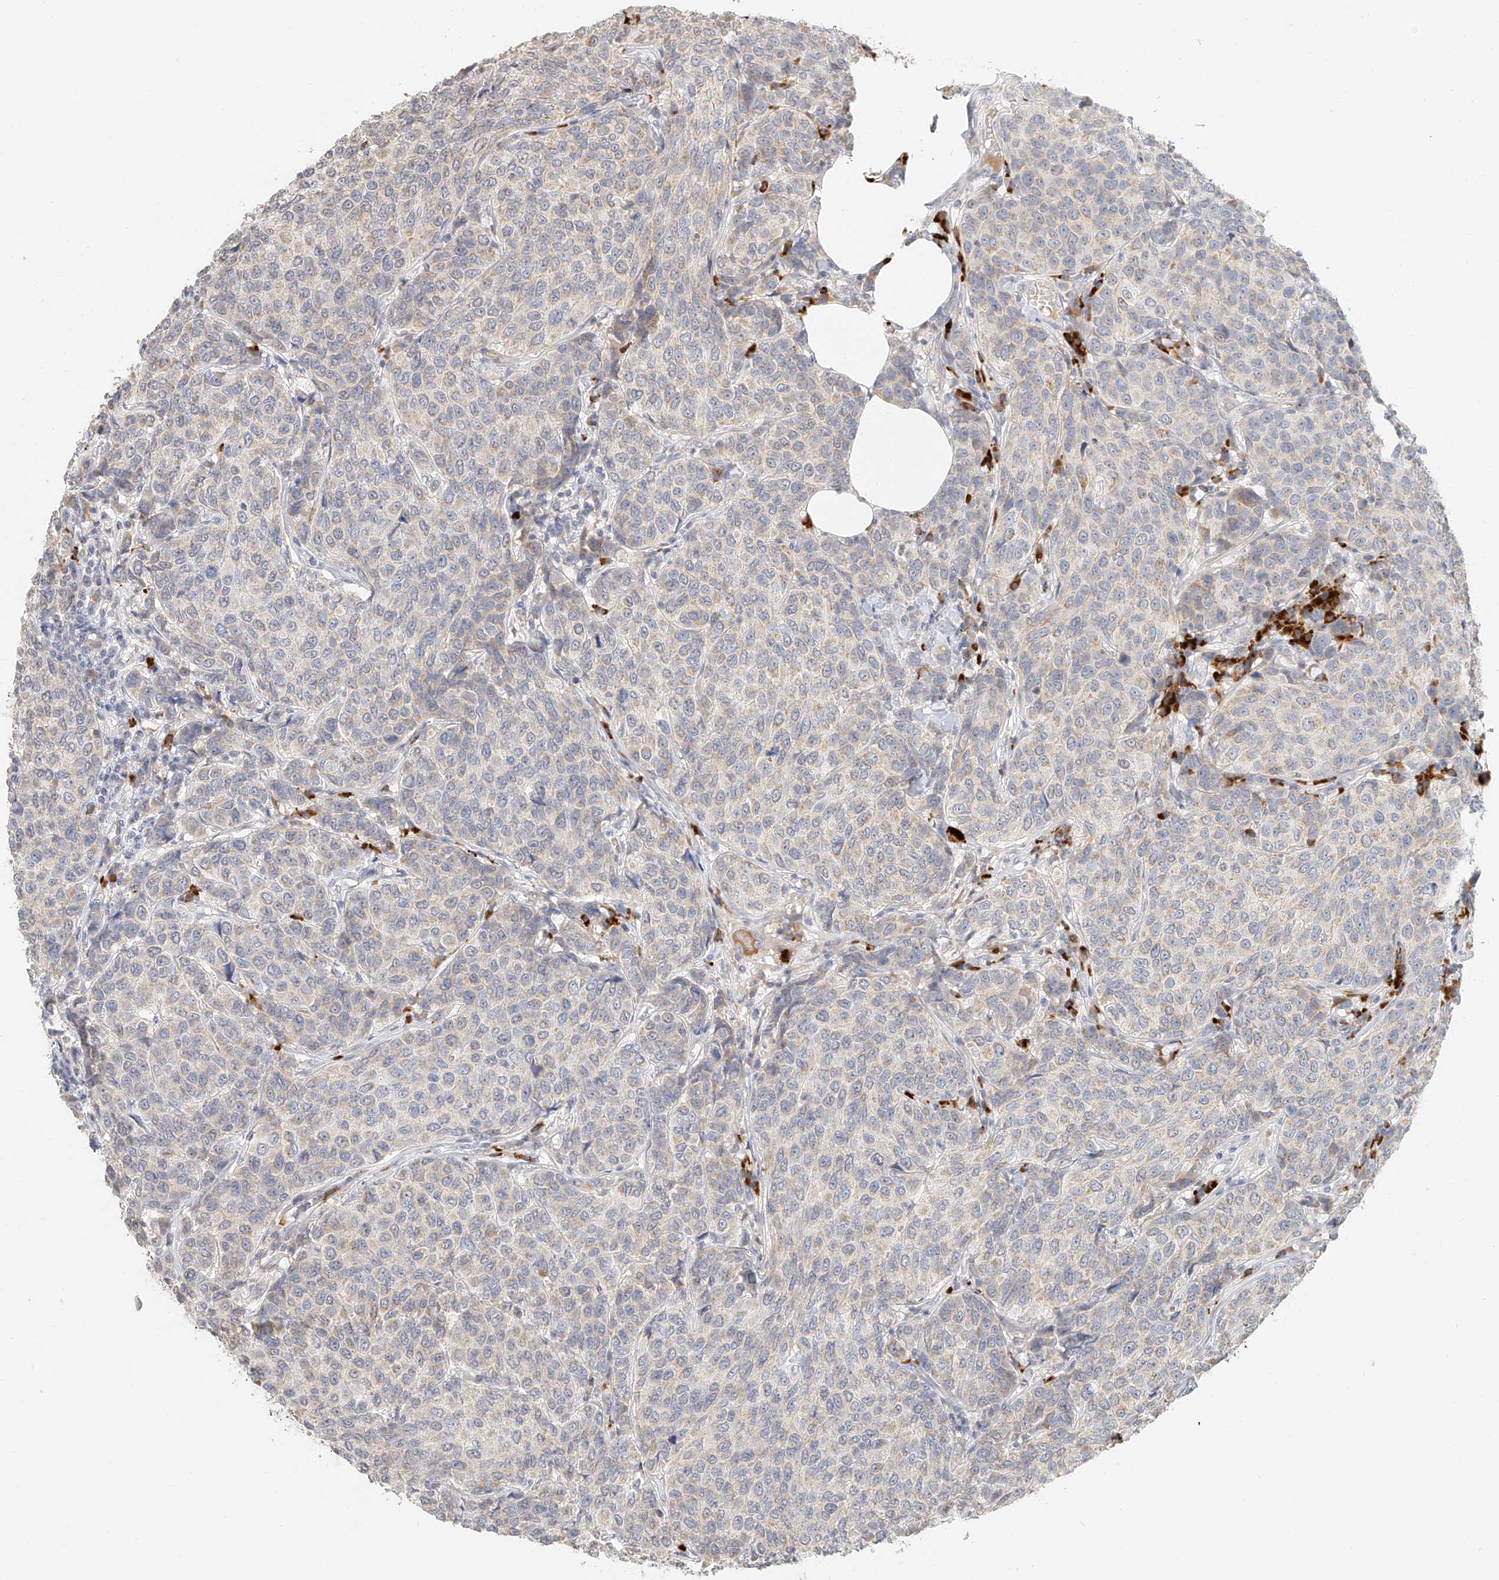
{"staining": {"intensity": "negative", "quantity": "none", "location": "none"}, "tissue": "breast cancer", "cell_type": "Tumor cells", "image_type": "cancer", "snomed": [{"axis": "morphology", "description": "Duct carcinoma"}, {"axis": "topography", "description": "Breast"}], "caption": "Immunohistochemistry of infiltrating ductal carcinoma (breast) shows no staining in tumor cells.", "gene": "CXorf58", "patient": {"sex": "female", "age": 55}}